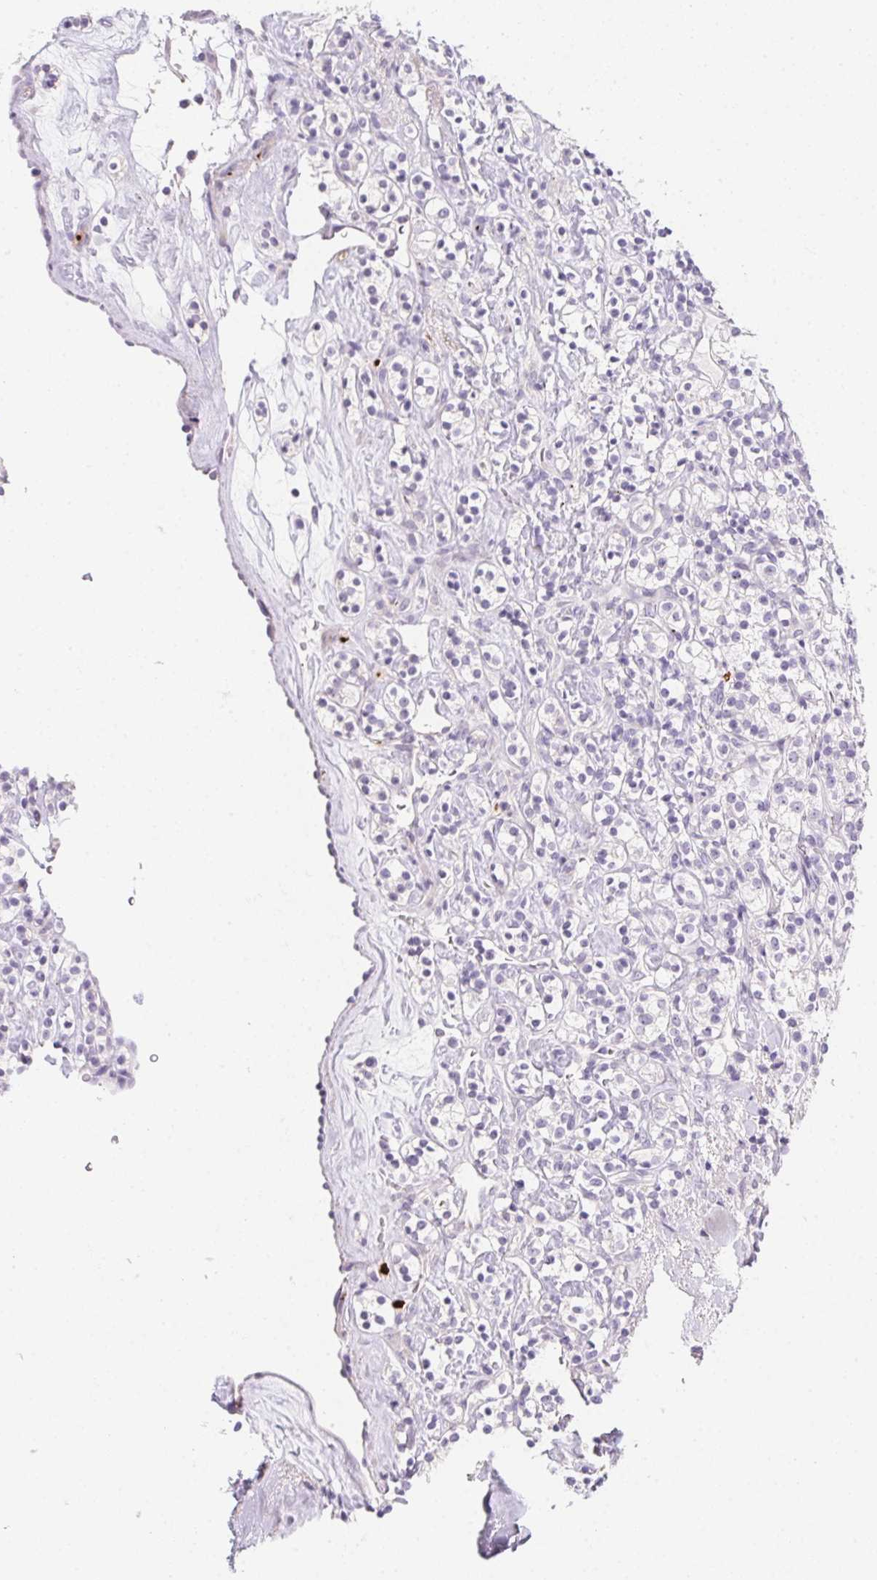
{"staining": {"intensity": "negative", "quantity": "none", "location": "none"}, "tissue": "renal cancer", "cell_type": "Tumor cells", "image_type": "cancer", "snomed": [{"axis": "morphology", "description": "Adenocarcinoma, NOS"}, {"axis": "topography", "description": "Kidney"}], "caption": "IHC image of human renal cancer (adenocarcinoma) stained for a protein (brown), which demonstrates no positivity in tumor cells. Brightfield microscopy of immunohistochemistry stained with DAB (brown) and hematoxylin (blue), captured at high magnification.", "gene": "MYL4", "patient": {"sex": "male", "age": 77}}